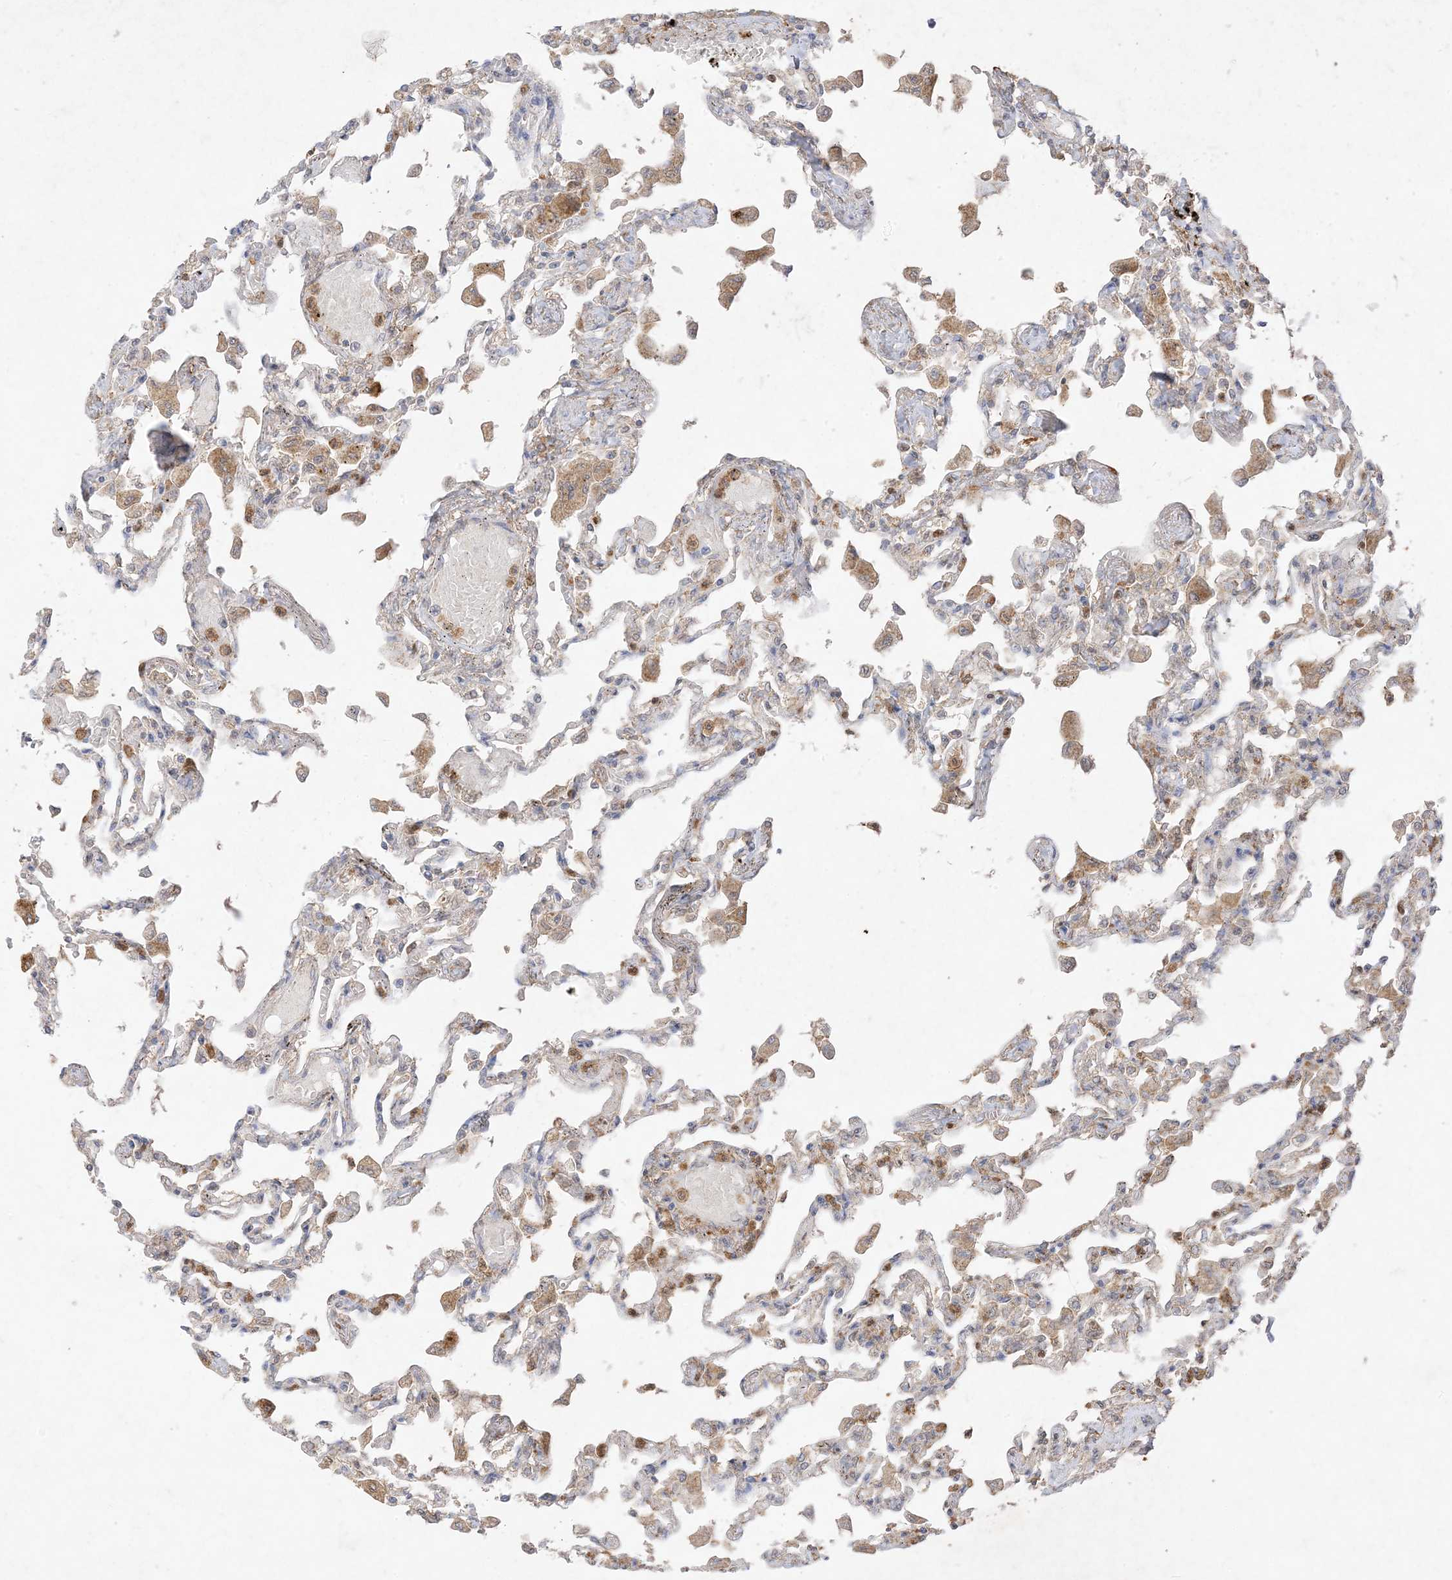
{"staining": {"intensity": "moderate", "quantity": "<25%", "location": "cytoplasmic/membranous"}, "tissue": "lung", "cell_type": "Alveolar cells", "image_type": "normal", "snomed": [{"axis": "morphology", "description": "Normal tissue, NOS"}, {"axis": "topography", "description": "Bronchus"}, {"axis": "topography", "description": "Lung"}], "caption": "This photomicrograph displays IHC staining of normal lung, with low moderate cytoplasmic/membranous positivity in about <25% of alveolar cells.", "gene": "UBE2C", "patient": {"sex": "female", "age": 49}}